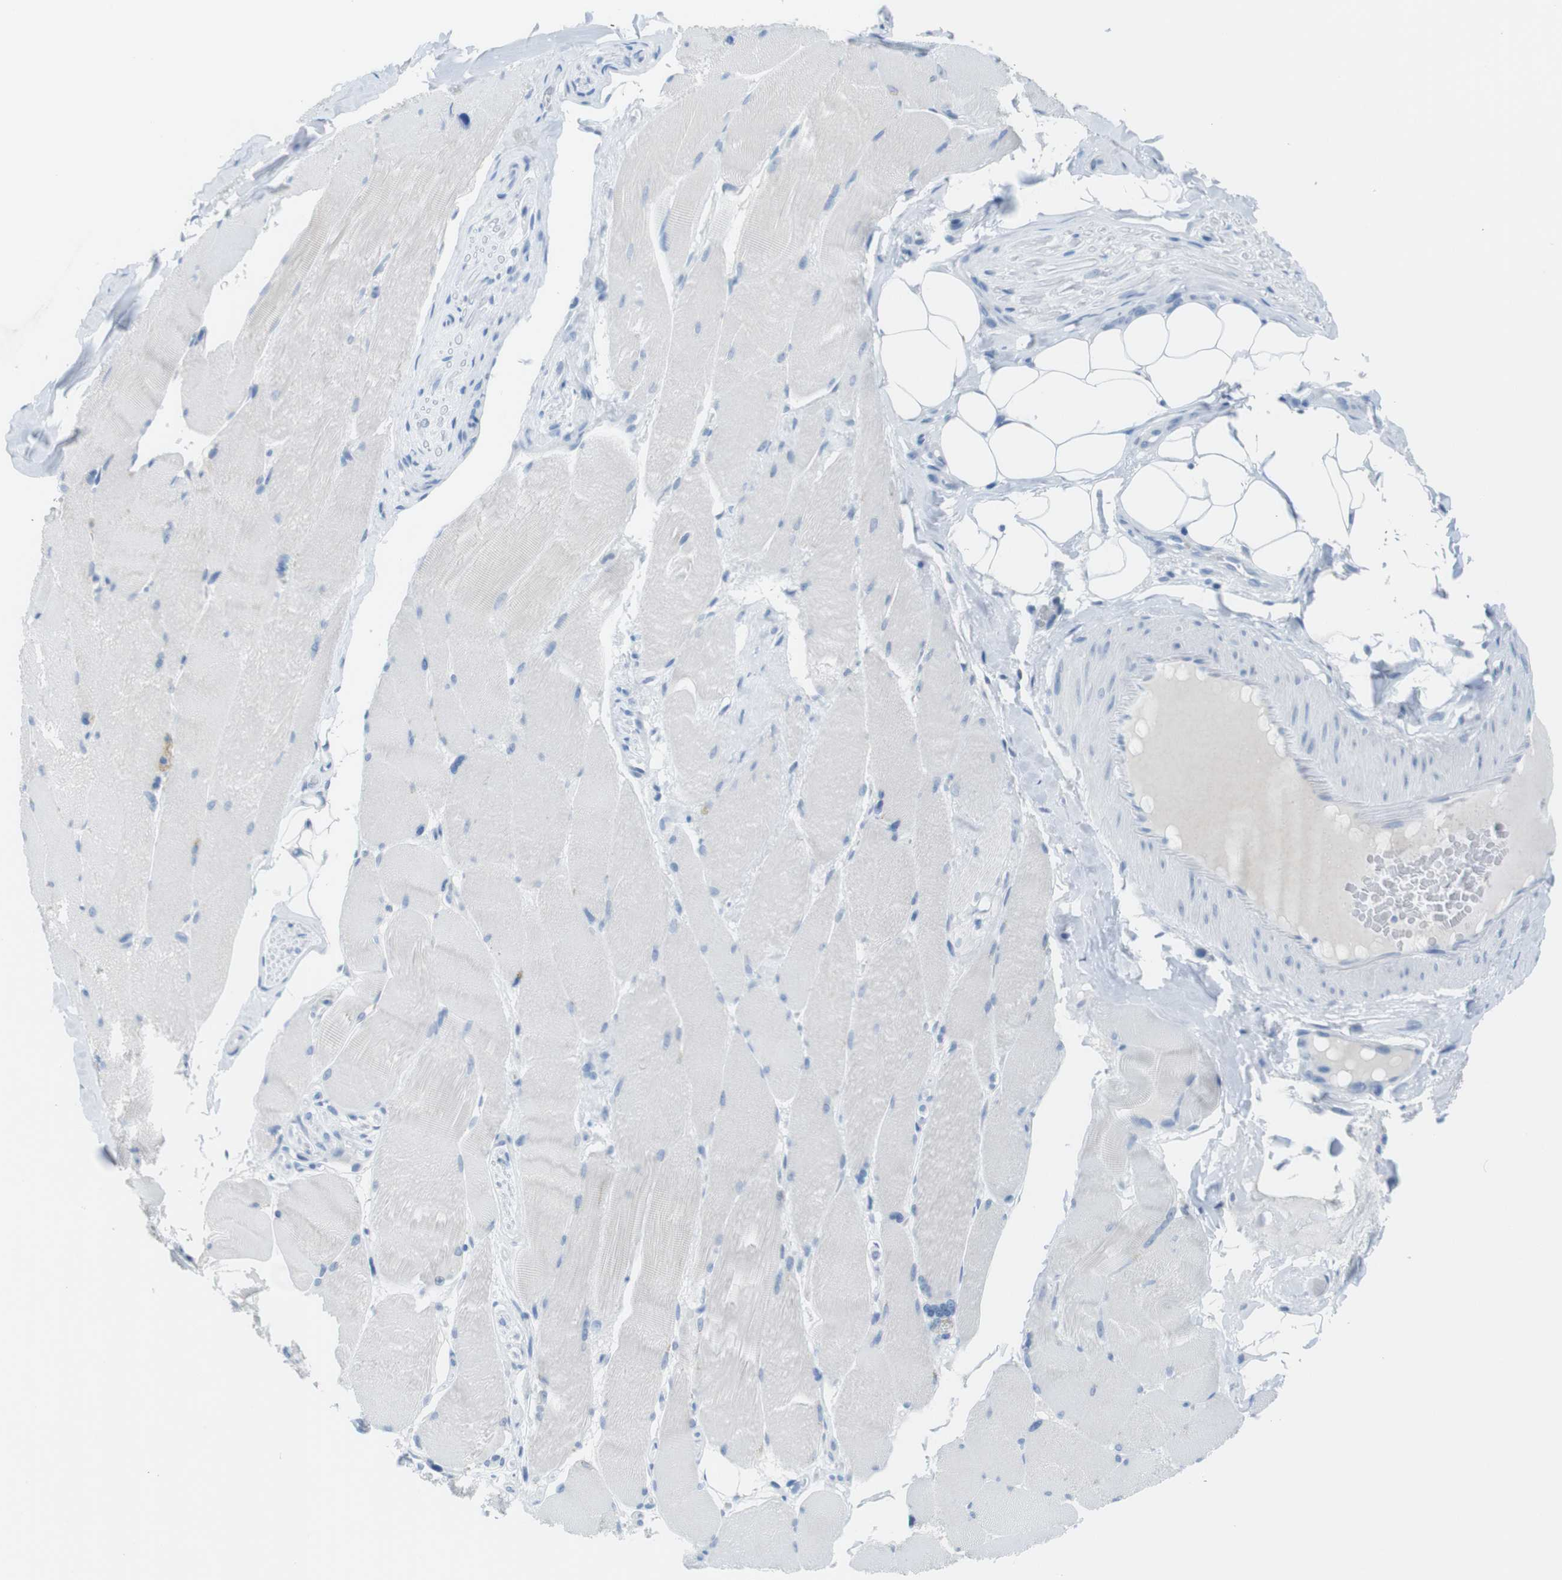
{"staining": {"intensity": "negative", "quantity": "none", "location": "none"}, "tissue": "skeletal muscle", "cell_type": "Myocytes", "image_type": "normal", "snomed": [{"axis": "morphology", "description": "Normal tissue, NOS"}, {"axis": "topography", "description": "Skin"}, {"axis": "topography", "description": "Skeletal muscle"}], "caption": "IHC histopathology image of benign skeletal muscle stained for a protein (brown), which shows no positivity in myocytes.", "gene": "OPN1SW", "patient": {"sex": "male", "age": 83}}